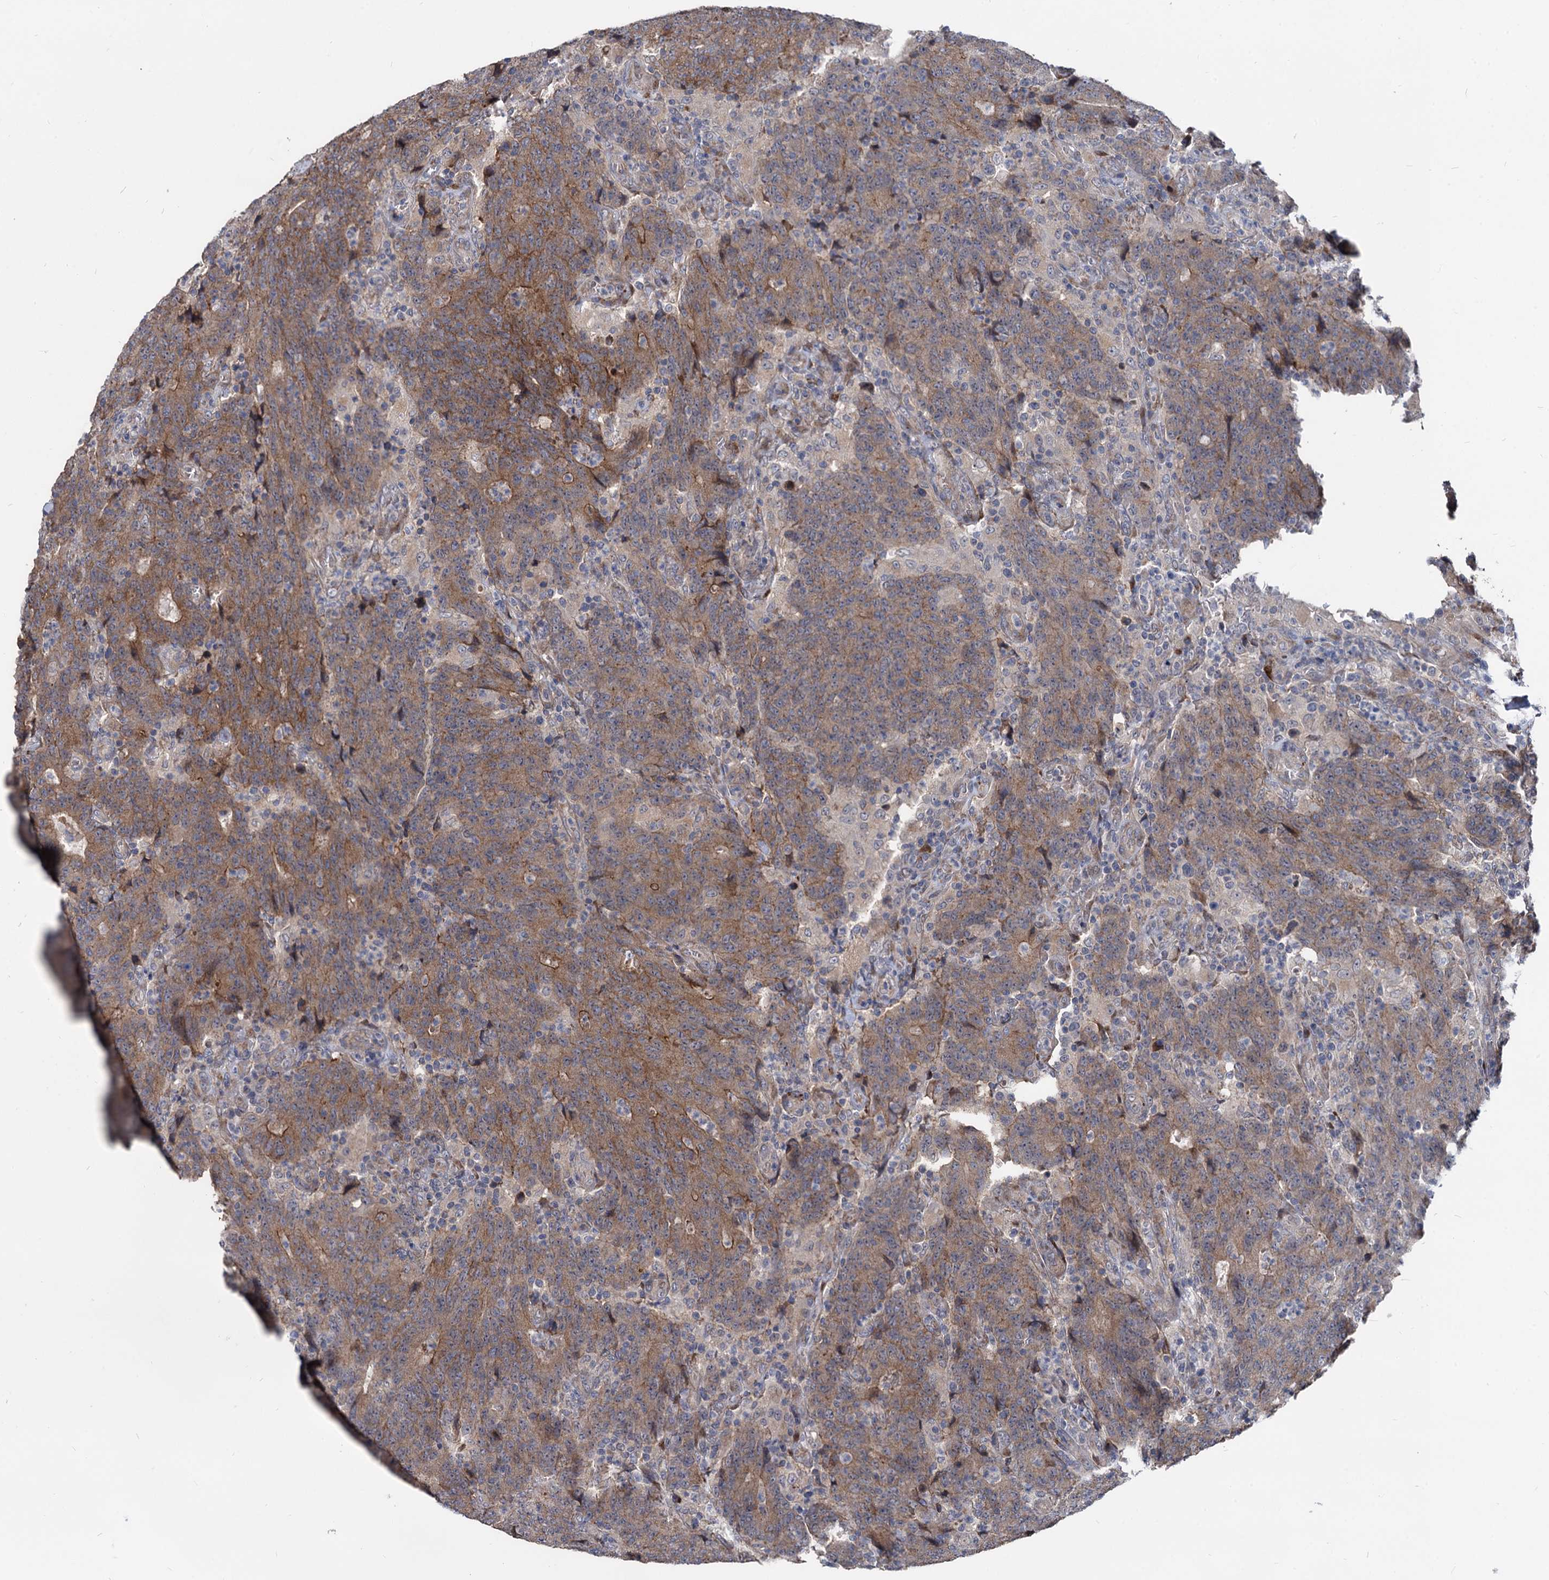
{"staining": {"intensity": "moderate", "quantity": ">75%", "location": "cytoplasmic/membranous"}, "tissue": "colorectal cancer", "cell_type": "Tumor cells", "image_type": "cancer", "snomed": [{"axis": "morphology", "description": "Adenocarcinoma, NOS"}, {"axis": "topography", "description": "Colon"}], "caption": "IHC of human colorectal adenocarcinoma demonstrates medium levels of moderate cytoplasmic/membranous positivity in about >75% of tumor cells.", "gene": "SMAGP", "patient": {"sex": "female", "age": 75}}